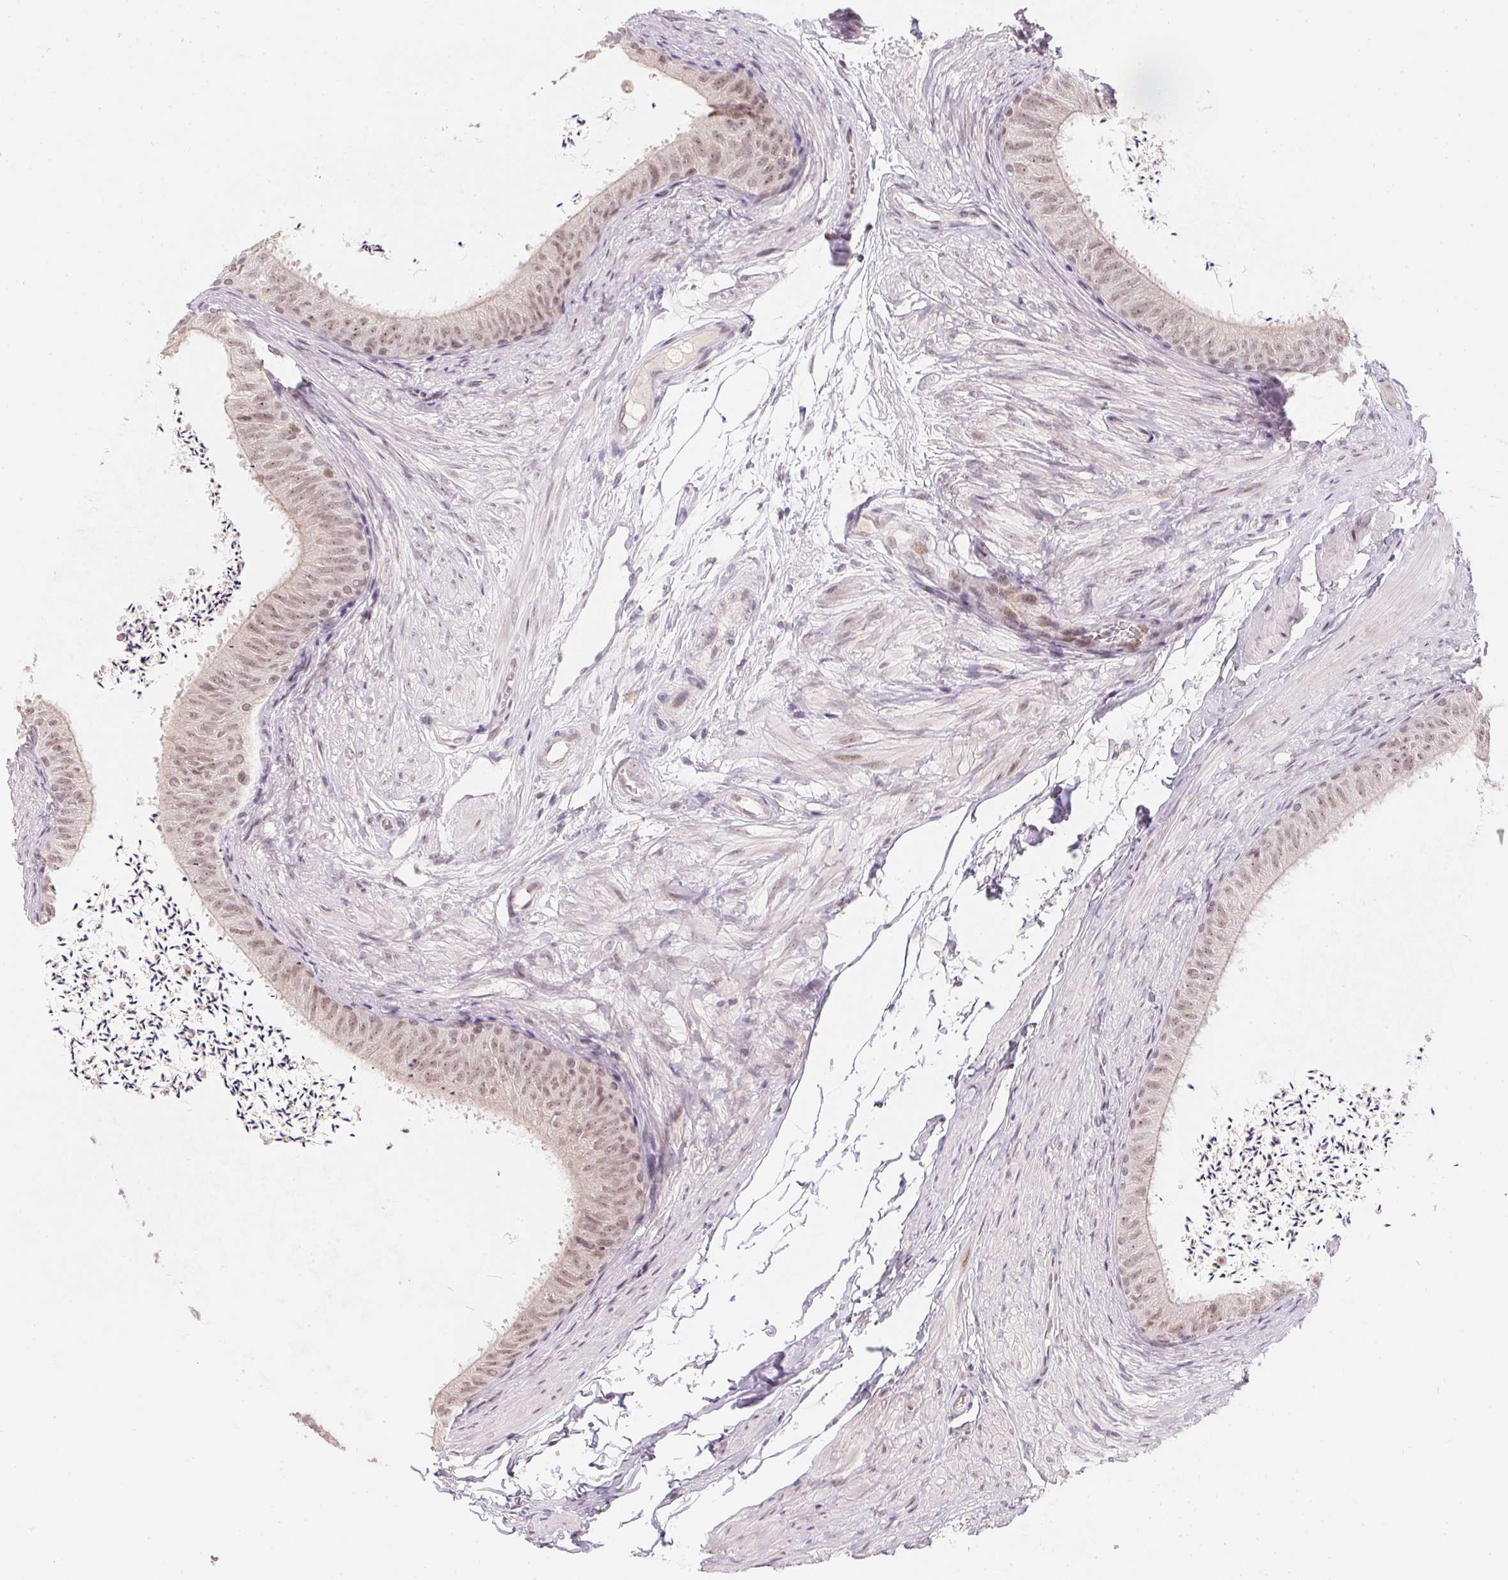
{"staining": {"intensity": "weak", "quantity": ">75%", "location": "nuclear"}, "tissue": "epididymis", "cell_type": "Glandular cells", "image_type": "normal", "snomed": [{"axis": "morphology", "description": "Normal tissue, NOS"}, {"axis": "topography", "description": "Epididymis, spermatic cord, NOS"}, {"axis": "topography", "description": "Epididymis"}, {"axis": "topography", "description": "Peripheral nerve tissue"}], "caption": "About >75% of glandular cells in unremarkable human epididymis exhibit weak nuclear protein expression as visualized by brown immunohistochemical staining.", "gene": "KDM4D", "patient": {"sex": "male", "age": 29}}